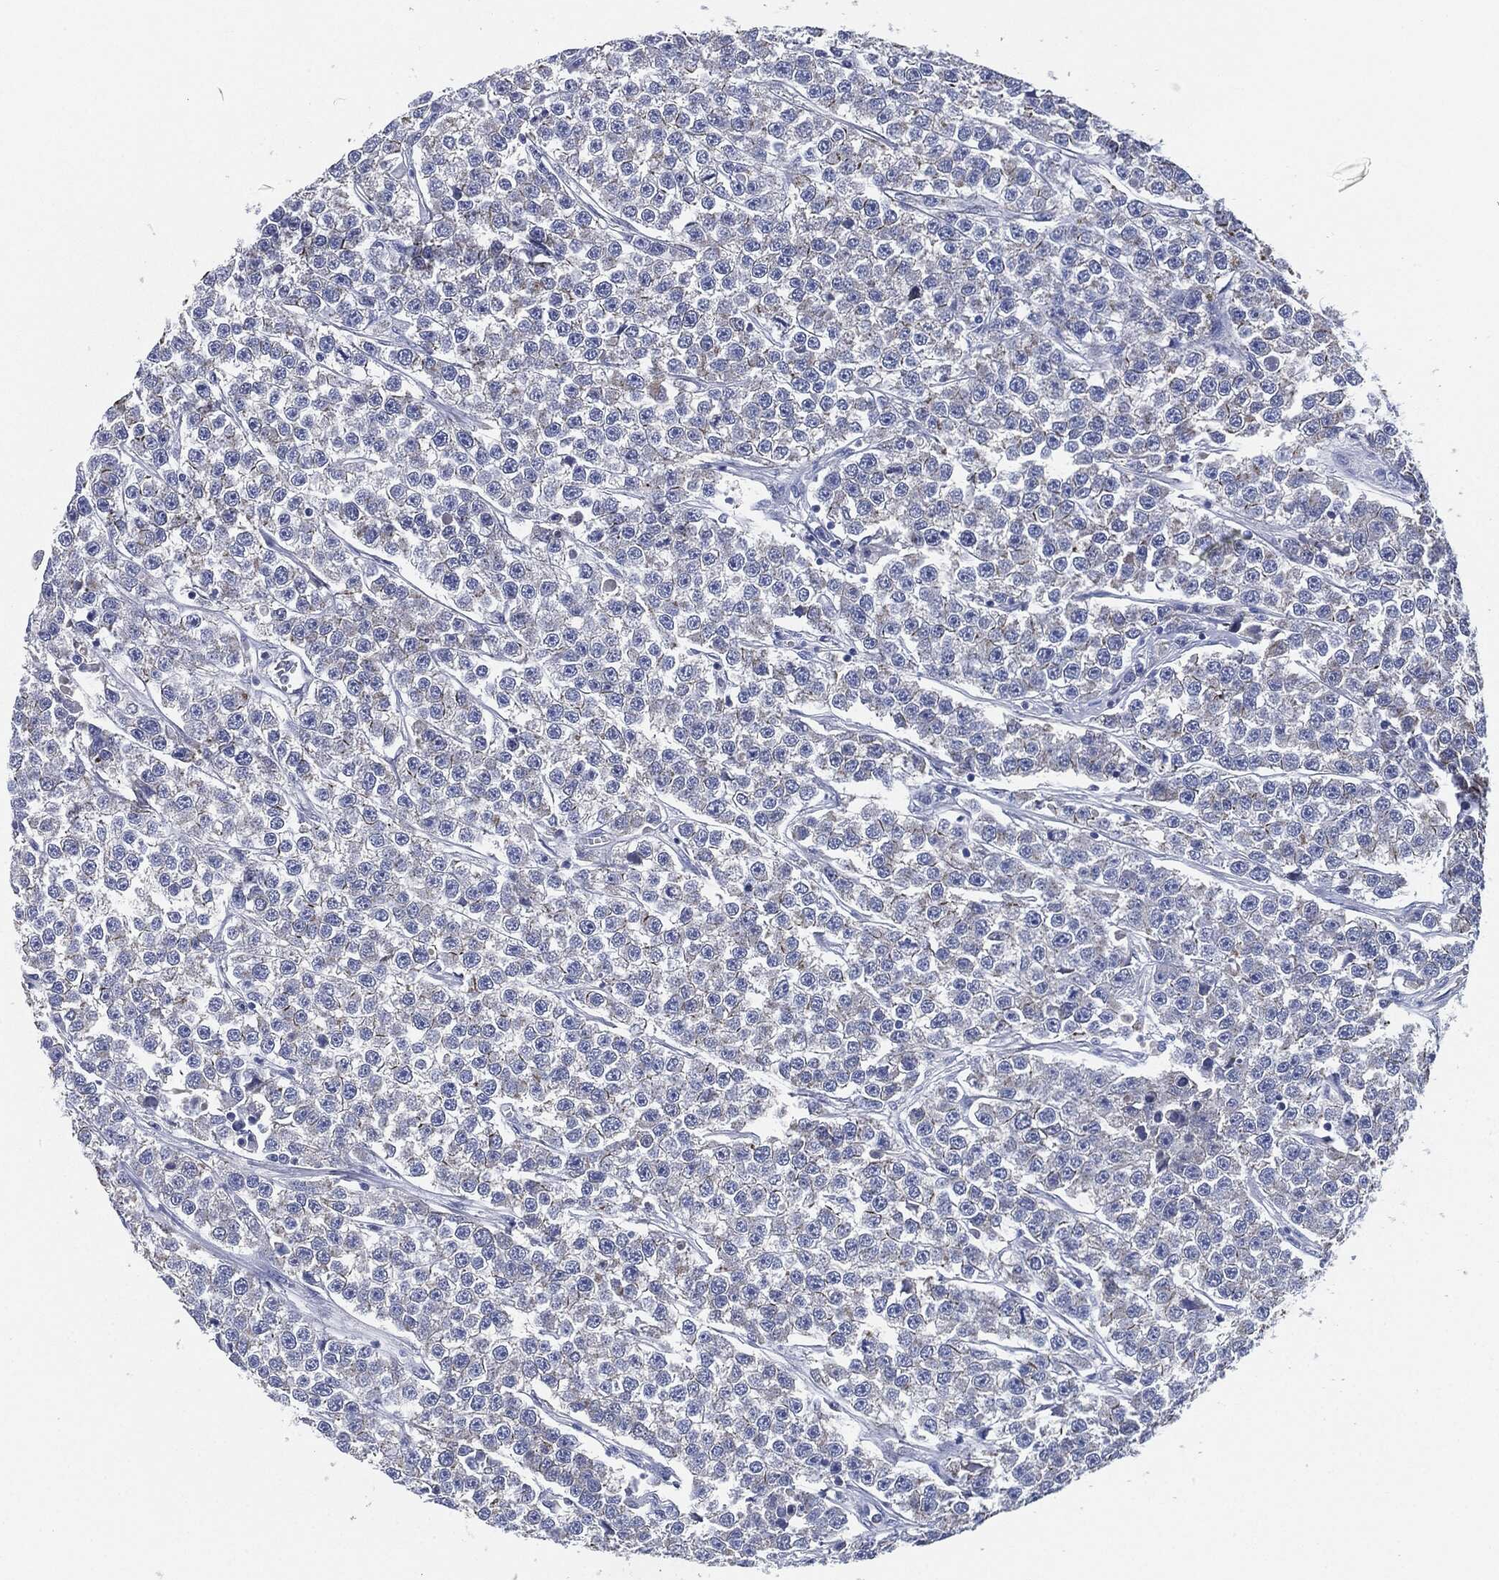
{"staining": {"intensity": "negative", "quantity": "none", "location": "none"}, "tissue": "testis cancer", "cell_type": "Tumor cells", "image_type": "cancer", "snomed": [{"axis": "morphology", "description": "Seminoma, NOS"}, {"axis": "topography", "description": "Testis"}], "caption": "High magnification brightfield microscopy of testis seminoma stained with DAB (3,3'-diaminobenzidine) (brown) and counterstained with hematoxylin (blue): tumor cells show no significant staining.", "gene": "SHROOM2", "patient": {"sex": "male", "age": 59}}